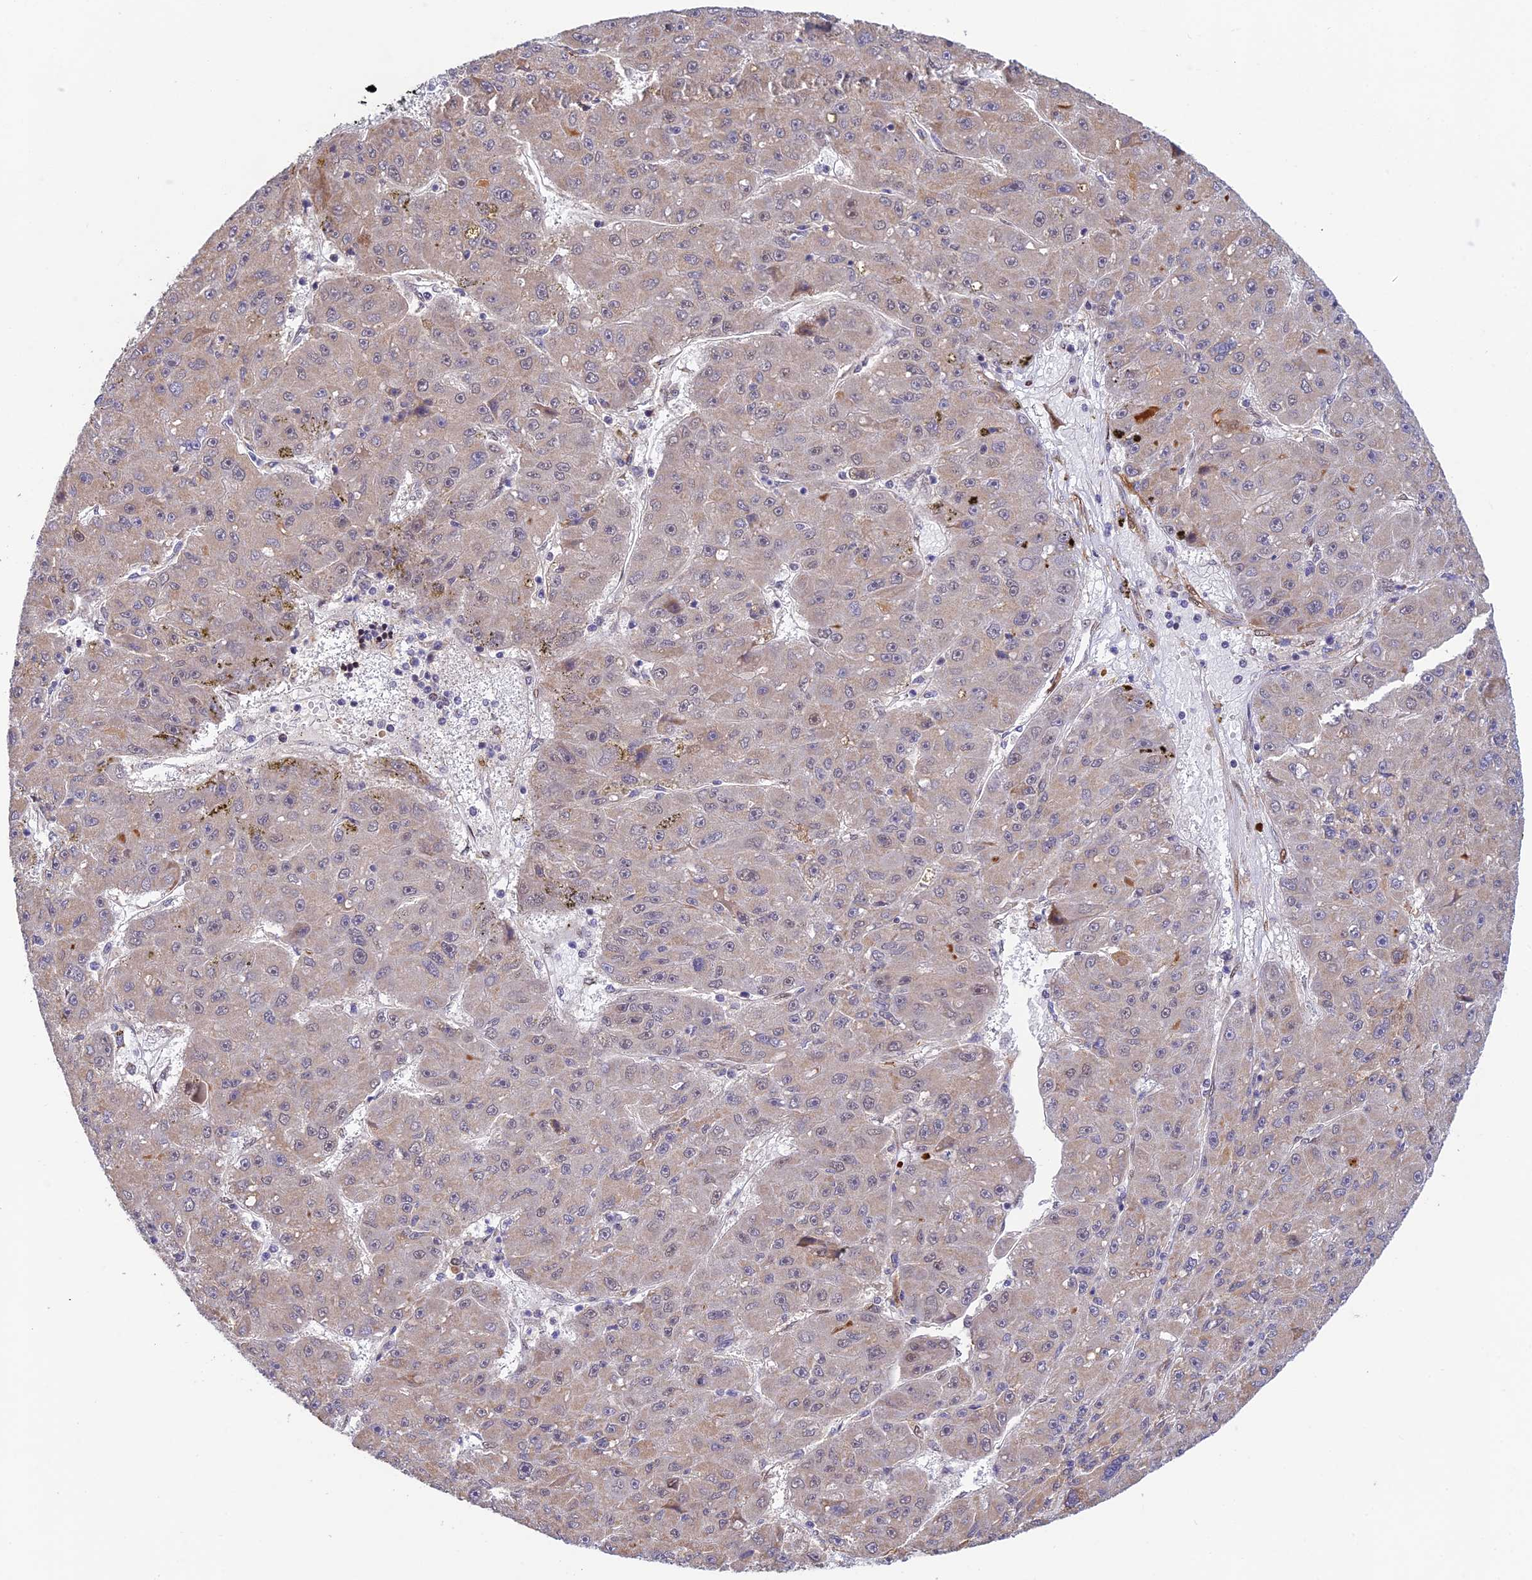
{"staining": {"intensity": "weak", "quantity": "25%-75%", "location": "cytoplasmic/membranous"}, "tissue": "liver cancer", "cell_type": "Tumor cells", "image_type": "cancer", "snomed": [{"axis": "morphology", "description": "Carcinoma, Hepatocellular, NOS"}, {"axis": "topography", "description": "Liver"}], "caption": "This is an image of immunohistochemistry staining of liver hepatocellular carcinoma, which shows weak positivity in the cytoplasmic/membranous of tumor cells.", "gene": "WDR55", "patient": {"sex": "male", "age": 67}}